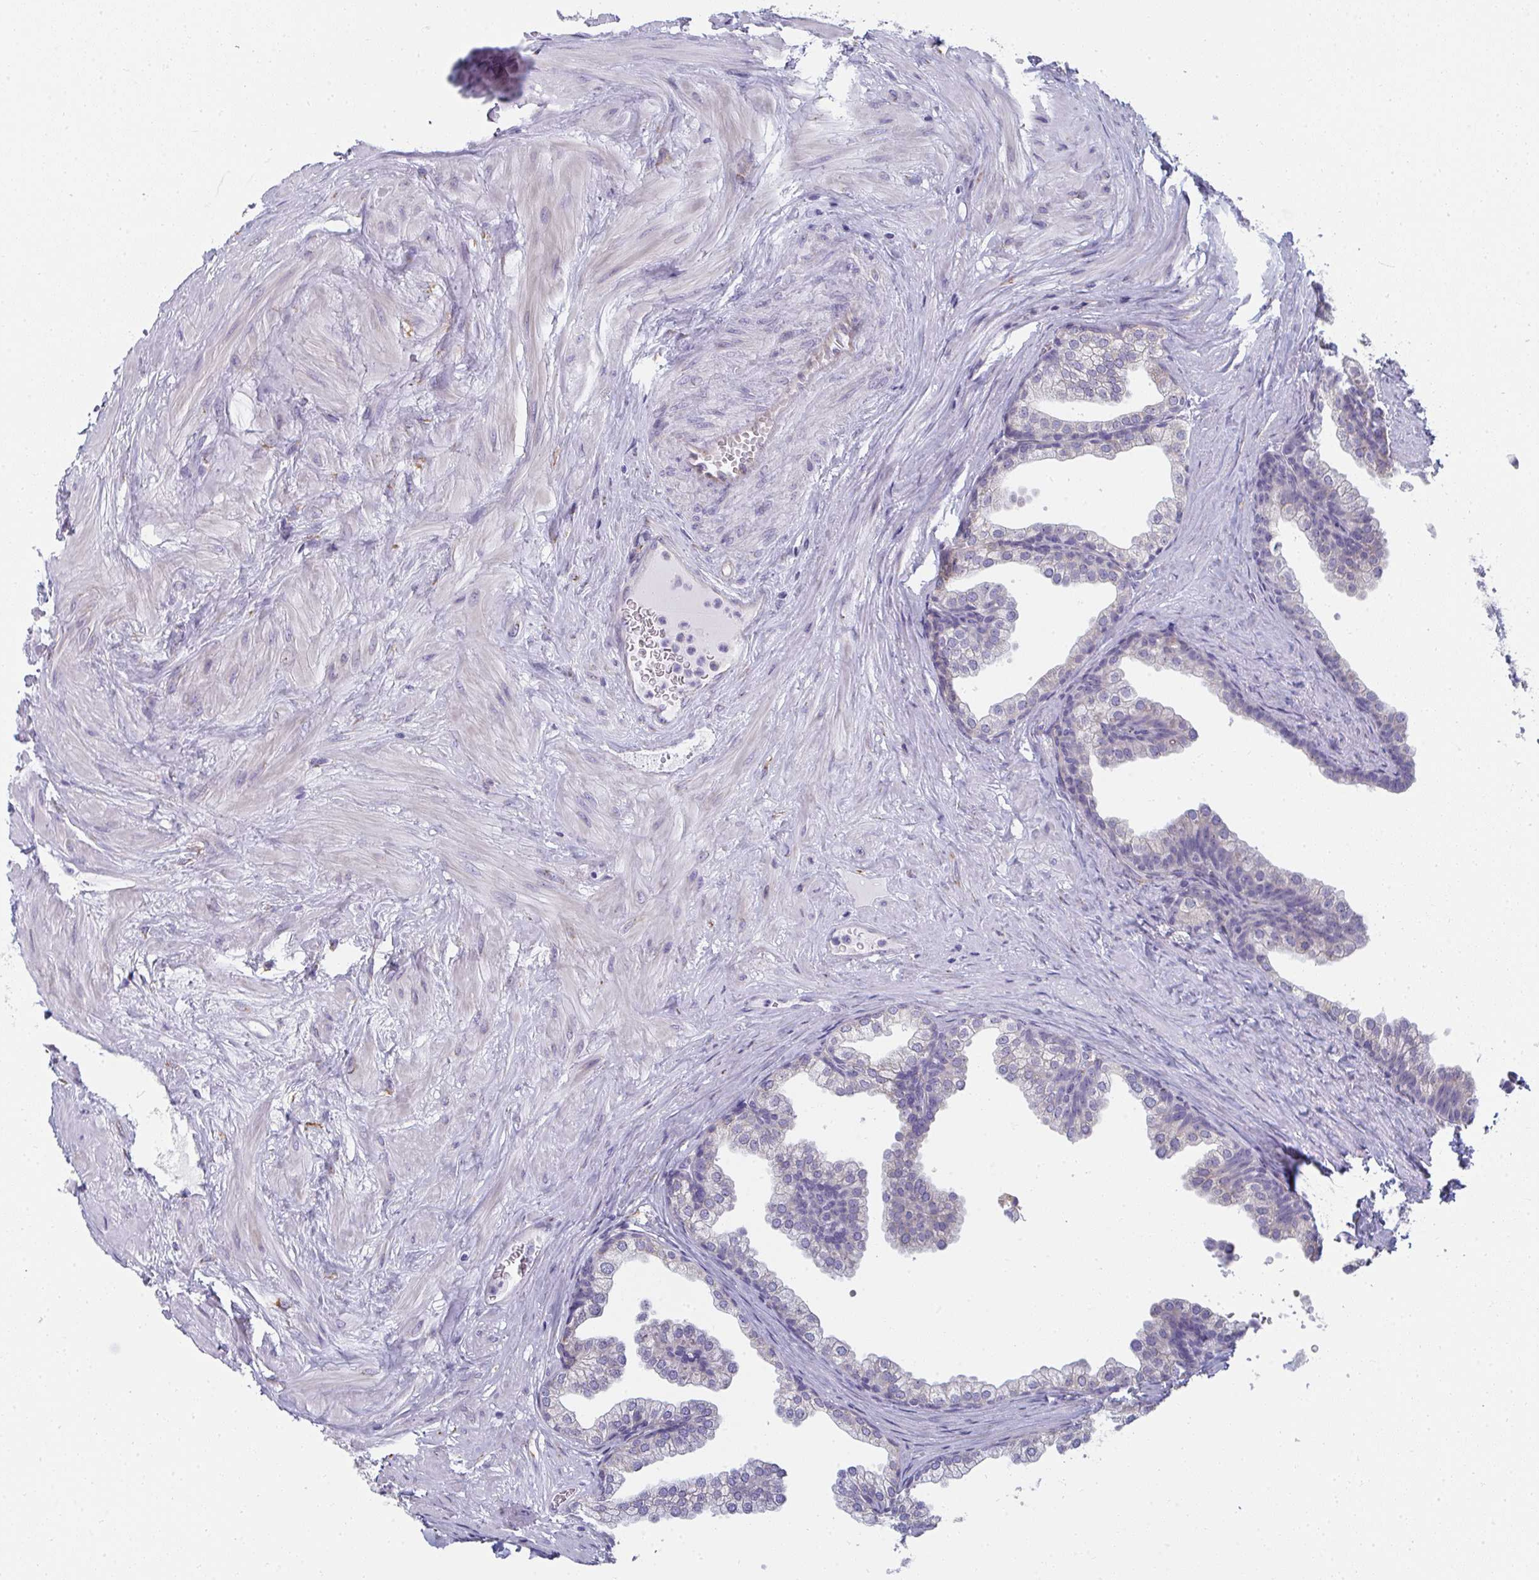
{"staining": {"intensity": "negative", "quantity": "none", "location": "none"}, "tissue": "prostate", "cell_type": "Glandular cells", "image_type": "normal", "snomed": [{"axis": "morphology", "description": "Normal tissue, NOS"}, {"axis": "topography", "description": "Prostate"}], "caption": "High magnification brightfield microscopy of unremarkable prostate stained with DAB (3,3'-diaminobenzidine) (brown) and counterstained with hematoxylin (blue): glandular cells show no significant expression. (DAB (3,3'-diaminobenzidine) IHC visualized using brightfield microscopy, high magnification).", "gene": "SHROOM1", "patient": {"sex": "male", "age": 37}}